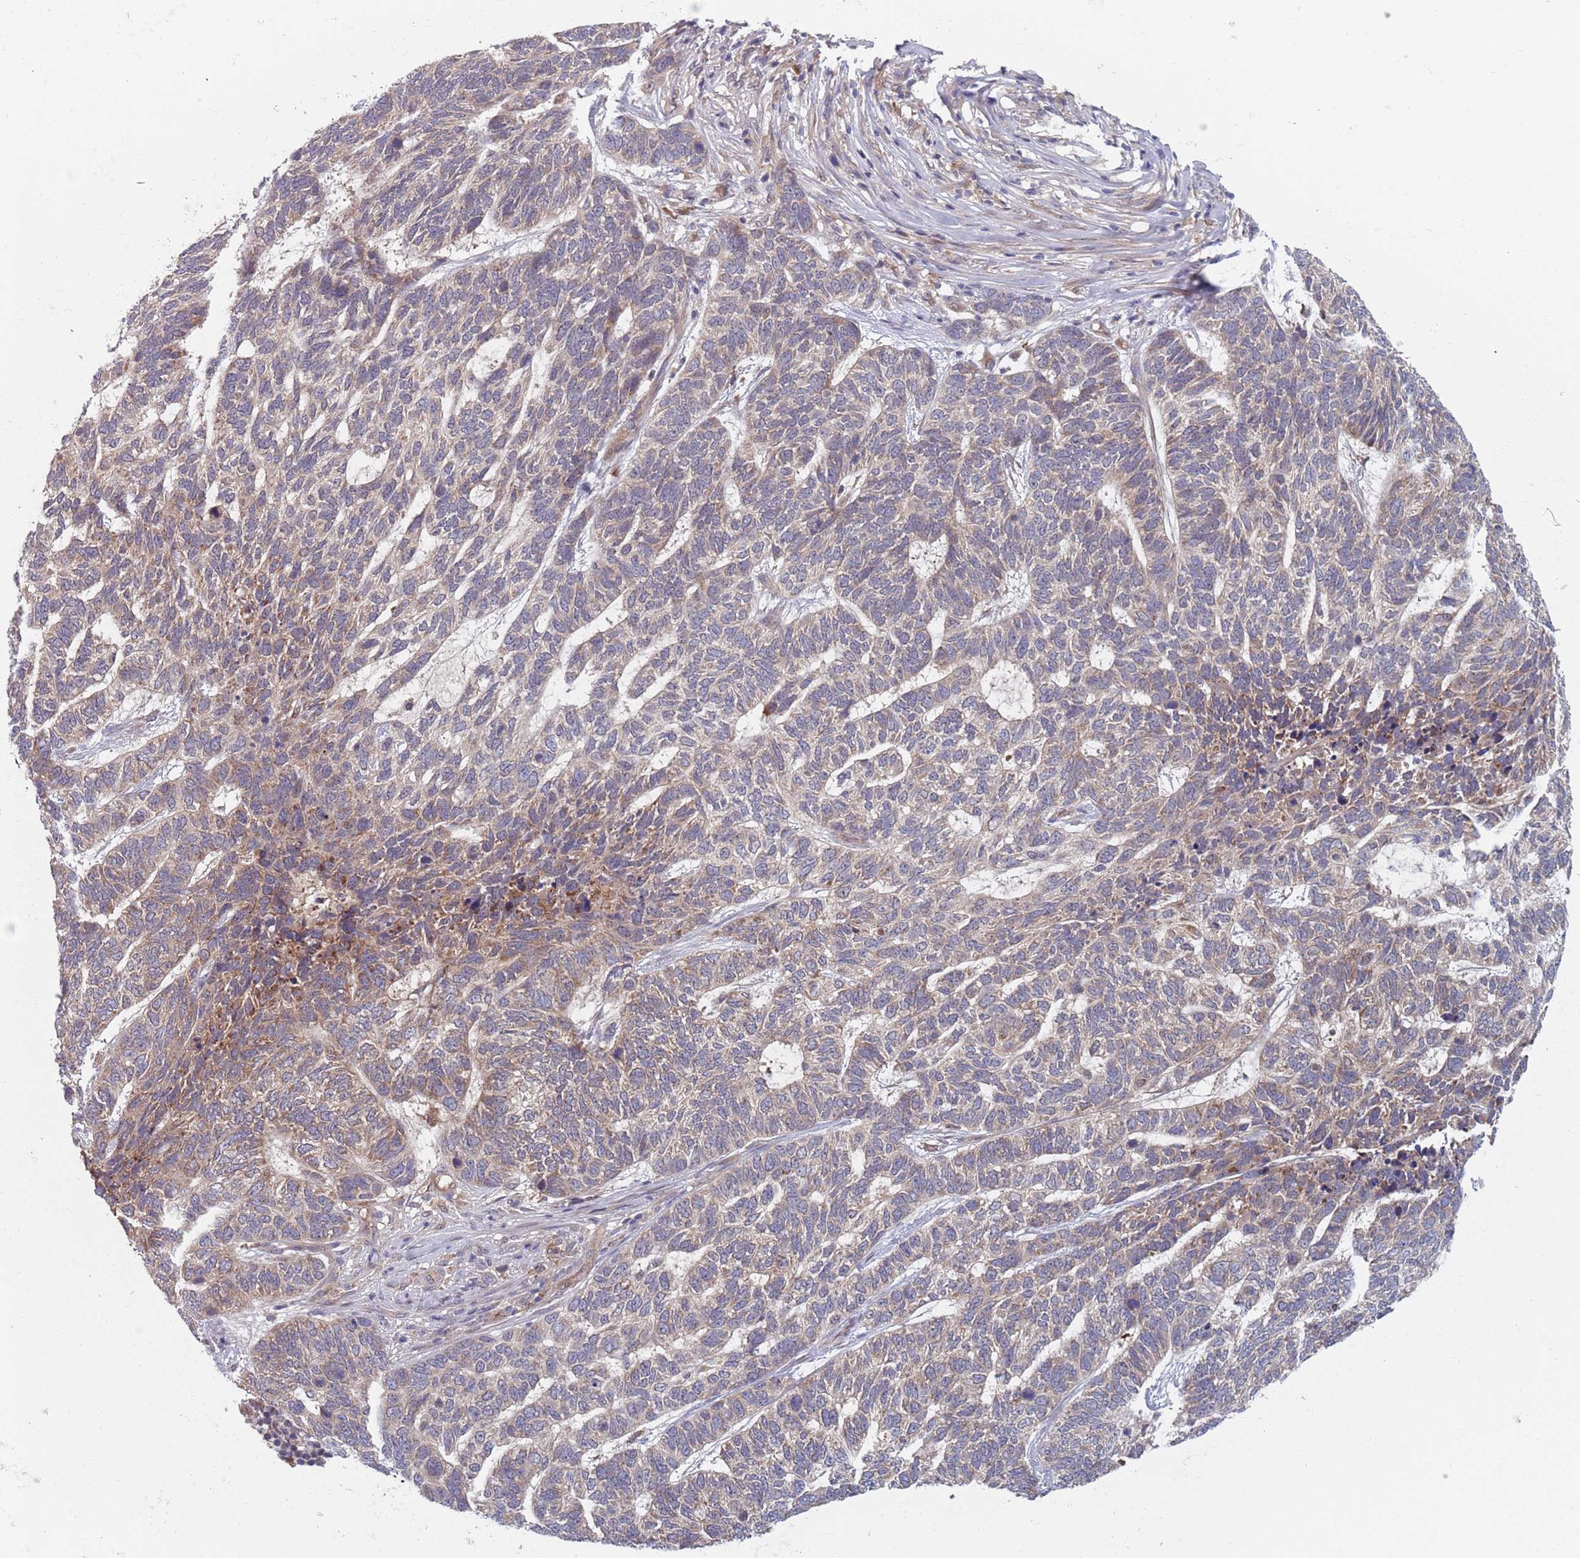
{"staining": {"intensity": "weak", "quantity": "25%-75%", "location": "cytoplasmic/membranous"}, "tissue": "skin cancer", "cell_type": "Tumor cells", "image_type": "cancer", "snomed": [{"axis": "morphology", "description": "Basal cell carcinoma"}, {"axis": "topography", "description": "Skin"}], "caption": "A histopathology image showing weak cytoplasmic/membranous positivity in about 25%-75% of tumor cells in basal cell carcinoma (skin), as visualized by brown immunohistochemical staining.", "gene": "ZNF140", "patient": {"sex": "female", "age": 65}}